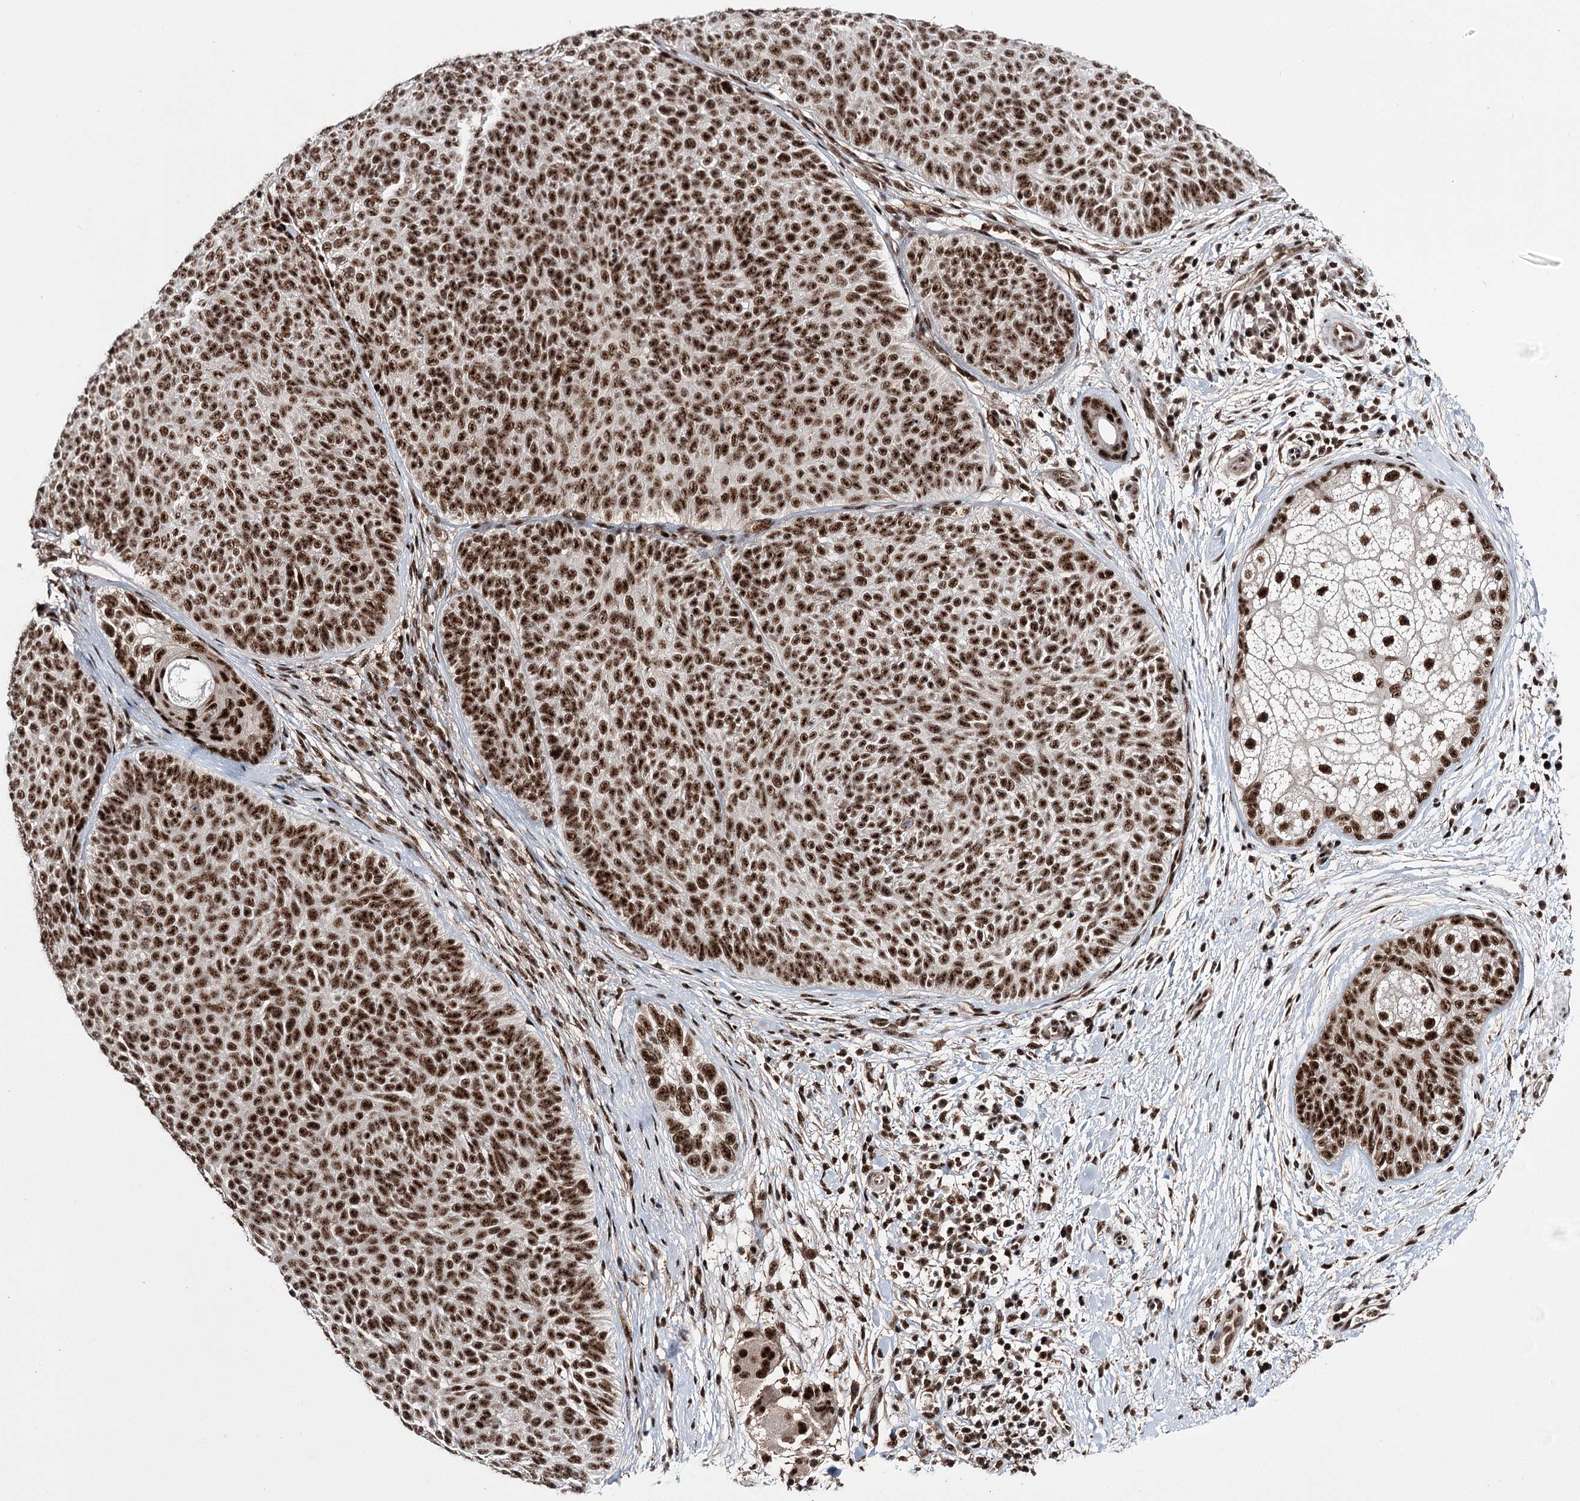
{"staining": {"intensity": "strong", "quantity": ">75%", "location": "nuclear"}, "tissue": "skin cancer", "cell_type": "Tumor cells", "image_type": "cancer", "snomed": [{"axis": "morphology", "description": "Basal cell carcinoma"}, {"axis": "topography", "description": "Skin"}], "caption": "Strong nuclear positivity for a protein is appreciated in about >75% of tumor cells of basal cell carcinoma (skin) using IHC.", "gene": "PRPF40A", "patient": {"sex": "male", "age": 85}}